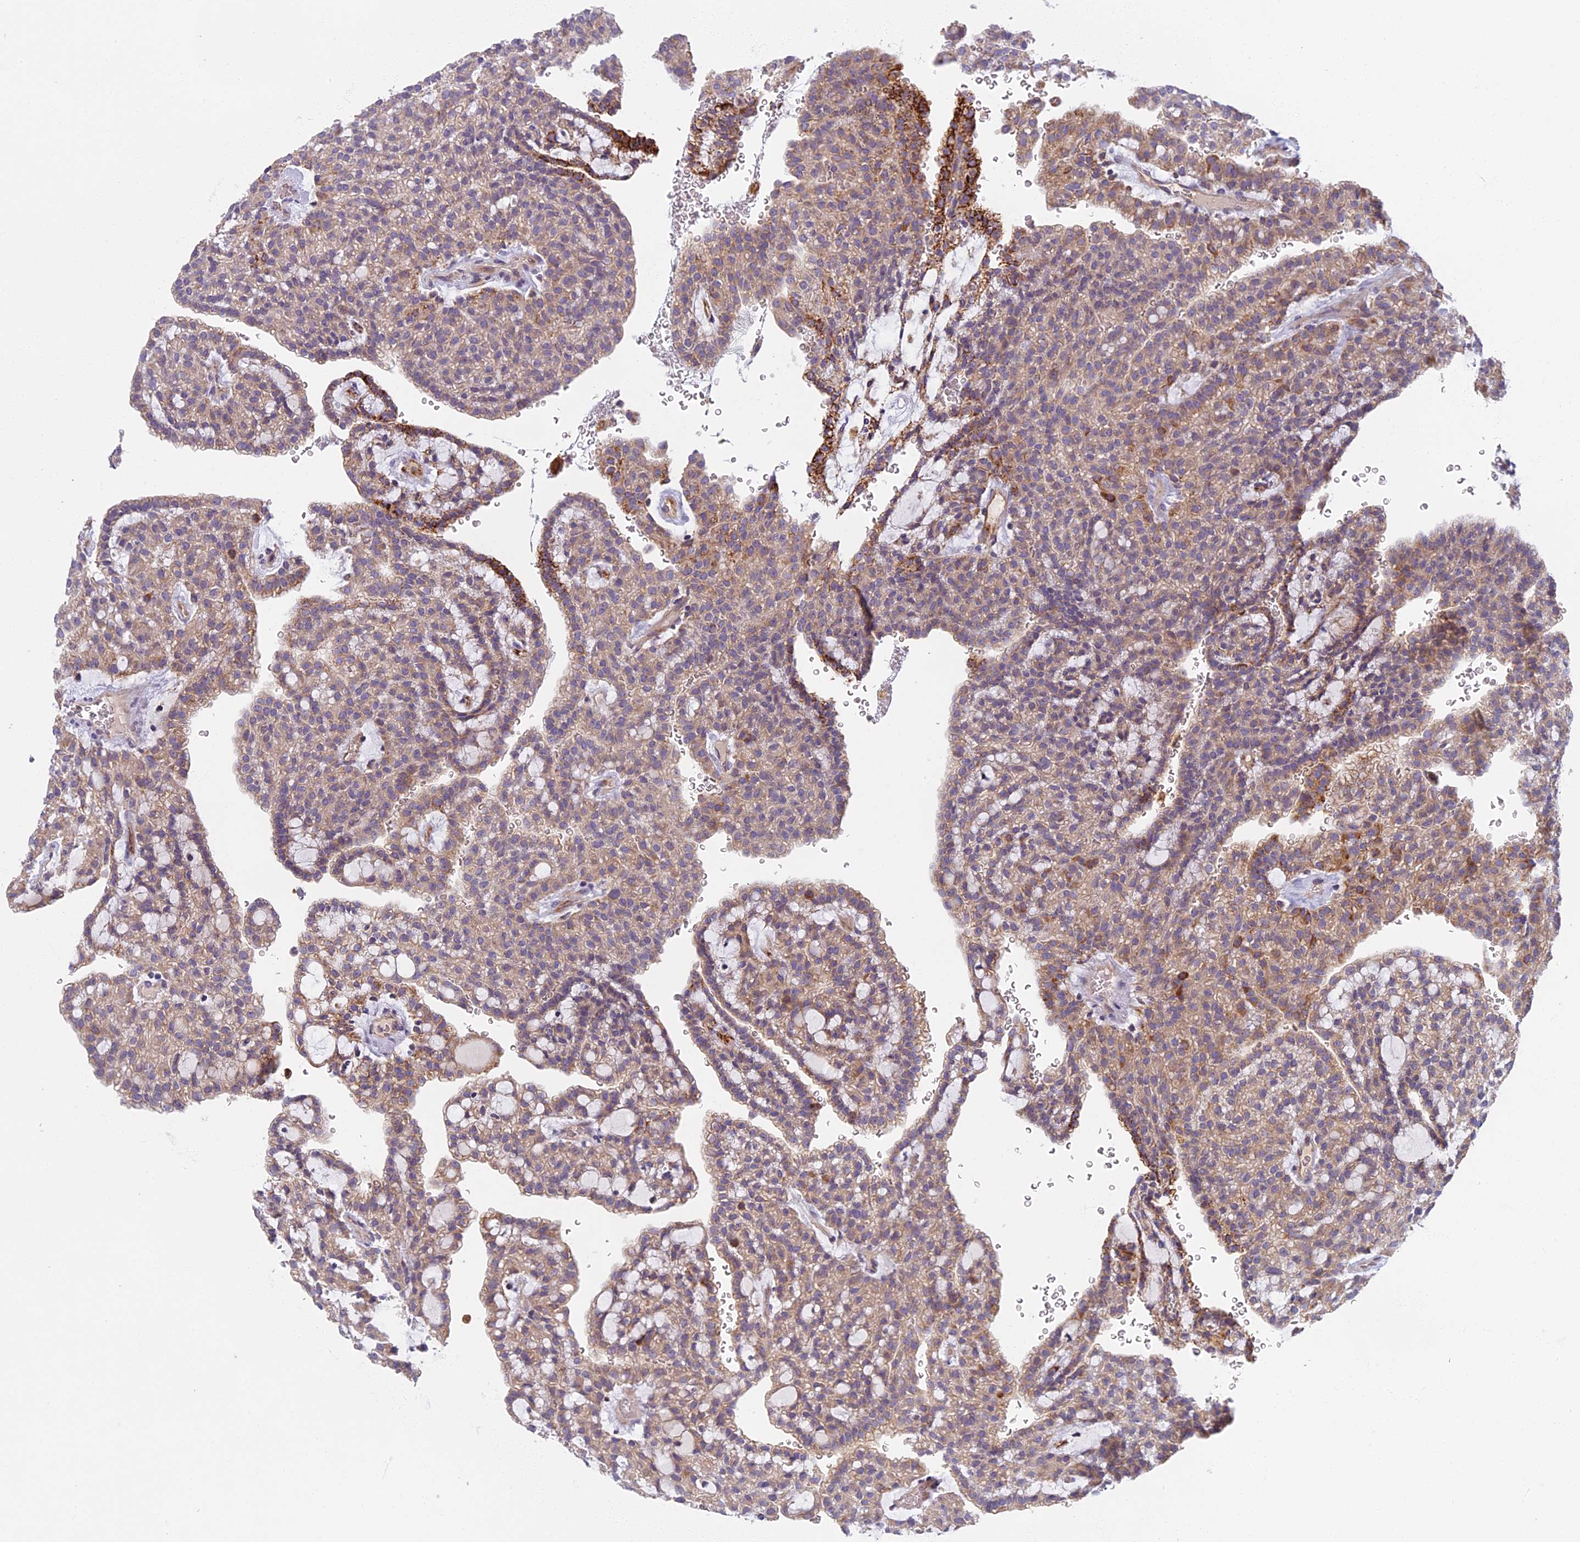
{"staining": {"intensity": "moderate", "quantity": "25%-75%", "location": "cytoplasmic/membranous"}, "tissue": "renal cancer", "cell_type": "Tumor cells", "image_type": "cancer", "snomed": [{"axis": "morphology", "description": "Adenocarcinoma, NOS"}, {"axis": "topography", "description": "Kidney"}], "caption": "Brown immunohistochemical staining in renal cancer exhibits moderate cytoplasmic/membranous positivity in approximately 25%-75% of tumor cells.", "gene": "SEMA7A", "patient": {"sex": "male", "age": 63}}